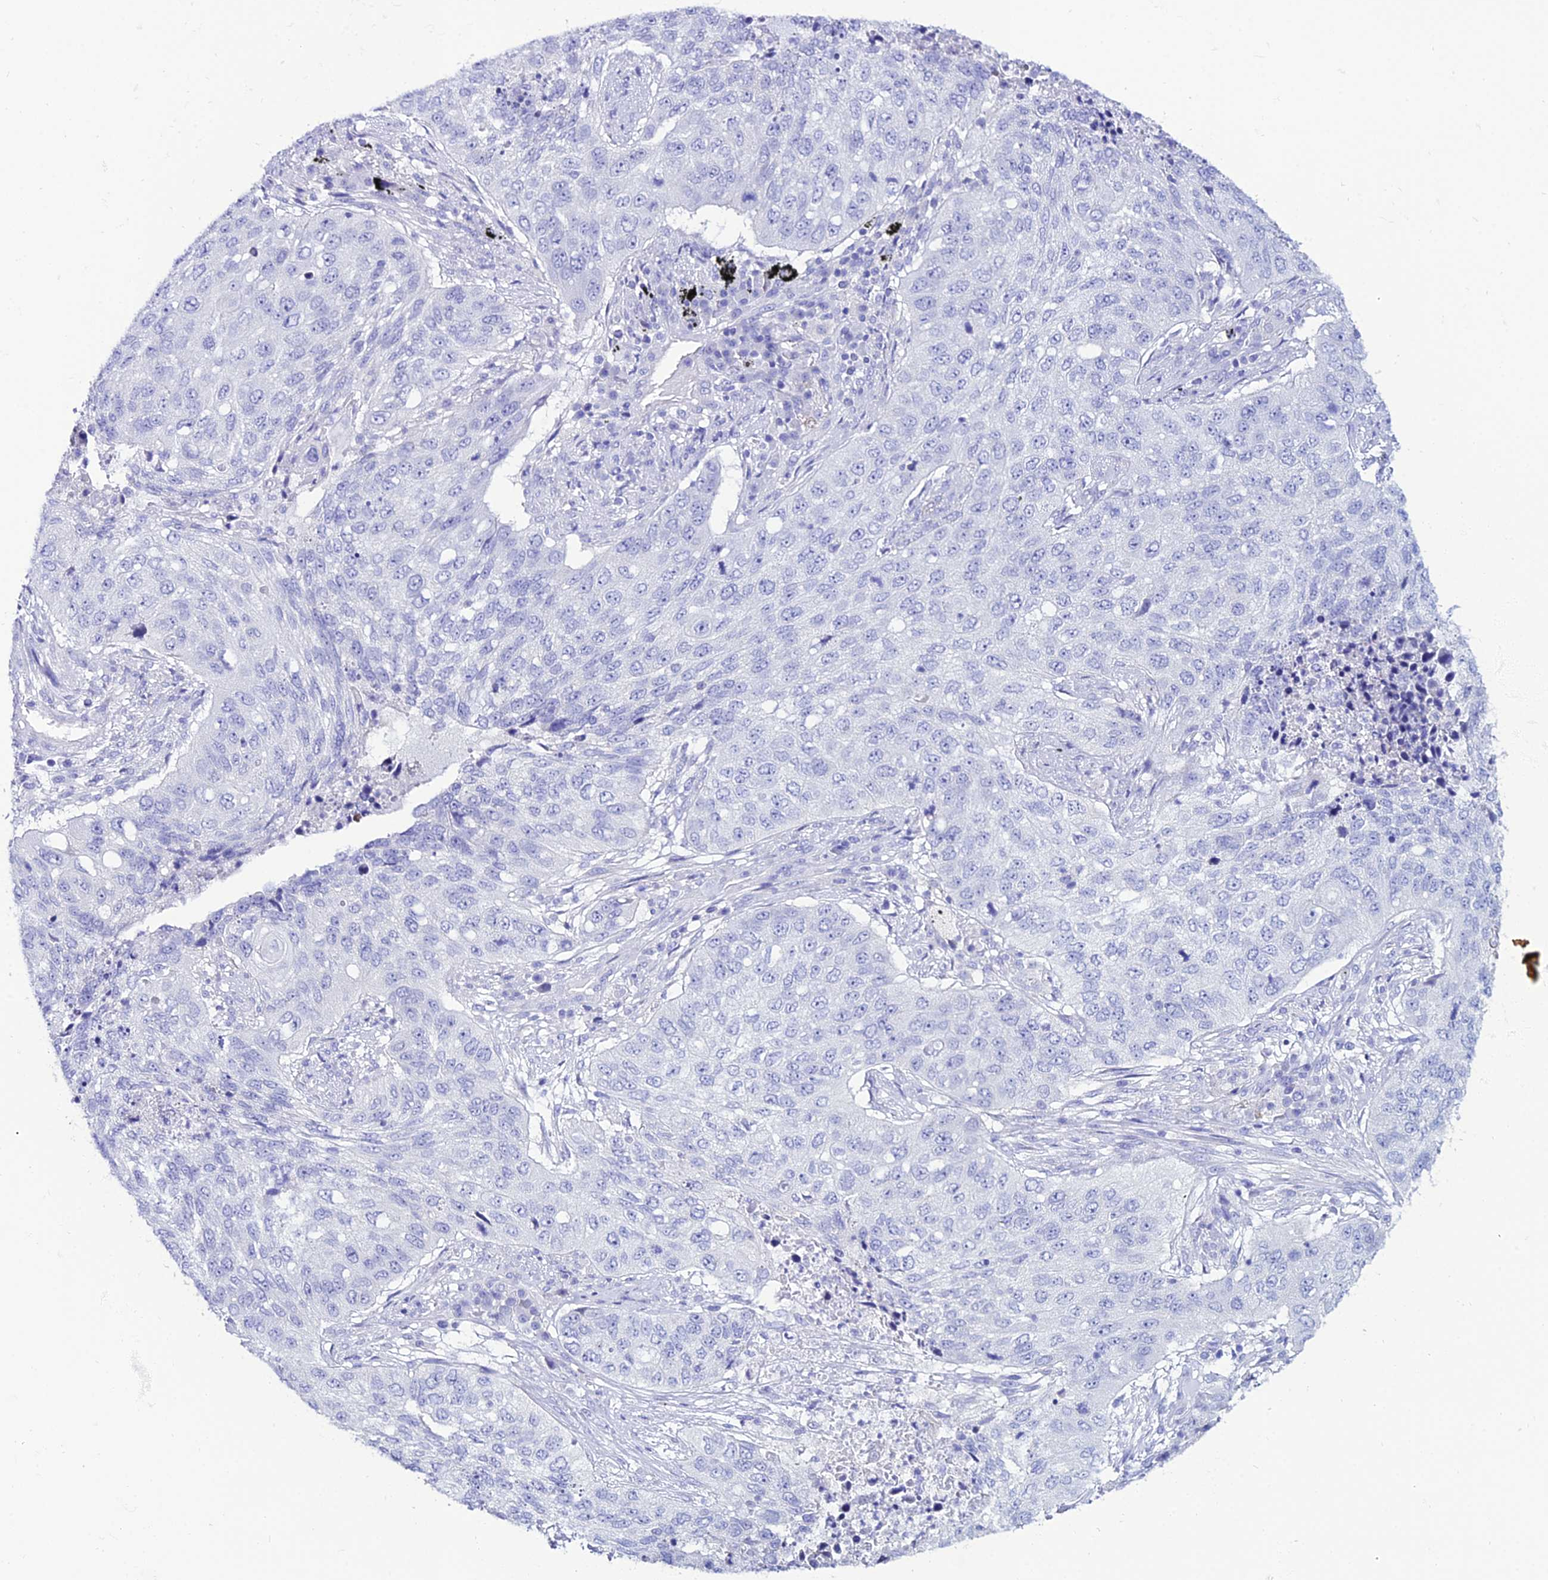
{"staining": {"intensity": "negative", "quantity": "none", "location": "none"}, "tissue": "lung cancer", "cell_type": "Tumor cells", "image_type": "cancer", "snomed": [{"axis": "morphology", "description": "Squamous cell carcinoma, NOS"}, {"axis": "topography", "description": "Lung"}], "caption": "Lung cancer was stained to show a protein in brown. There is no significant expression in tumor cells.", "gene": "OR4D5", "patient": {"sex": "female", "age": 63}}